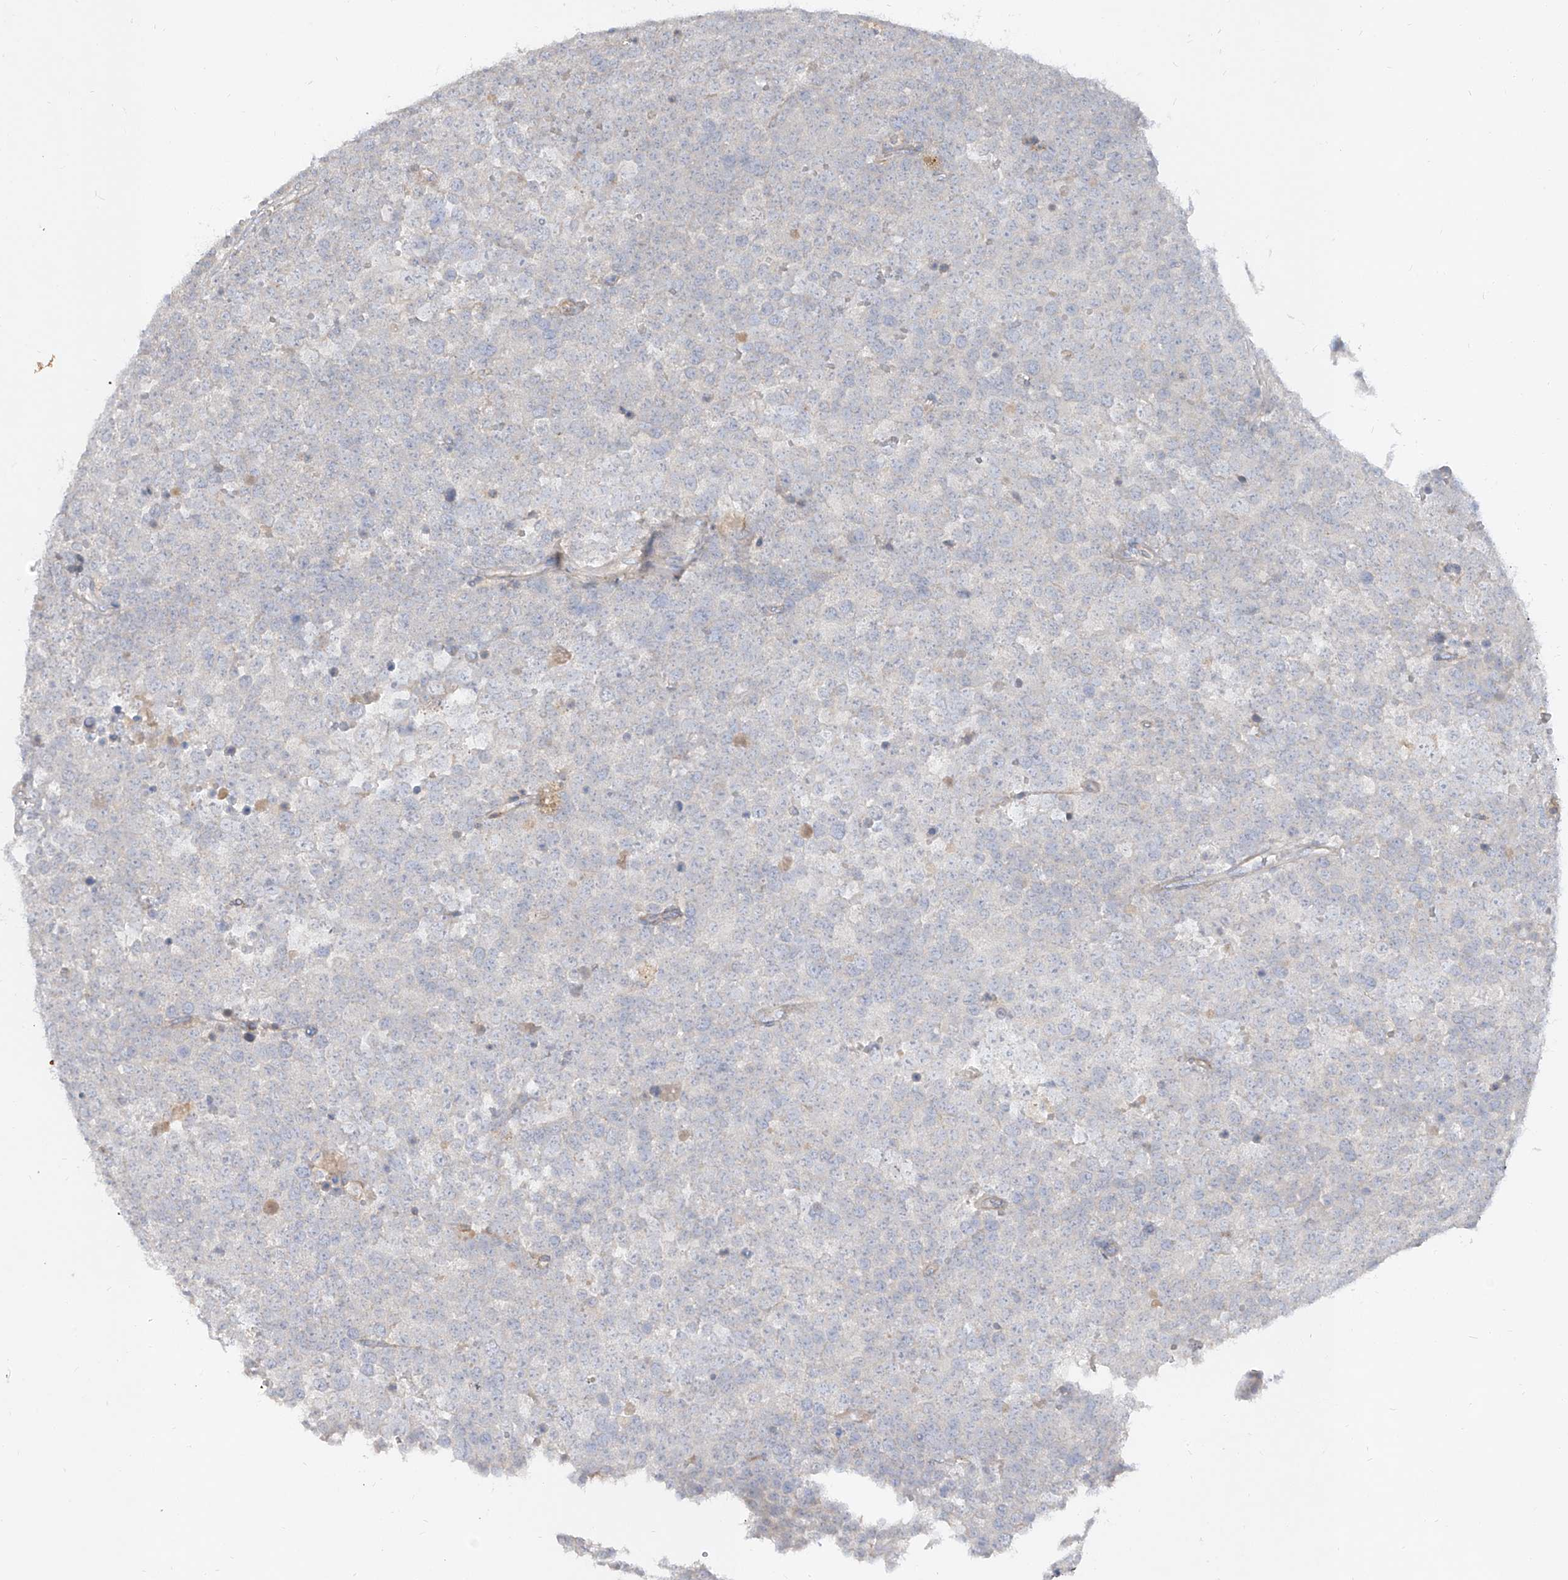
{"staining": {"intensity": "negative", "quantity": "none", "location": "none"}, "tissue": "testis cancer", "cell_type": "Tumor cells", "image_type": "cancer", "snomed": [{"axis": "morphology", "description": "Seminoma, NOS"}, {"axis": "topography", "description": "Testis"}], "caption": "An image of testis cancer stained for a protein displays no brown staining in tumor cells. (IHC, brightfield microscopy, high magnification).", "gene": "RBFOX3", "patient": {"sex": "male", "age": 71}}